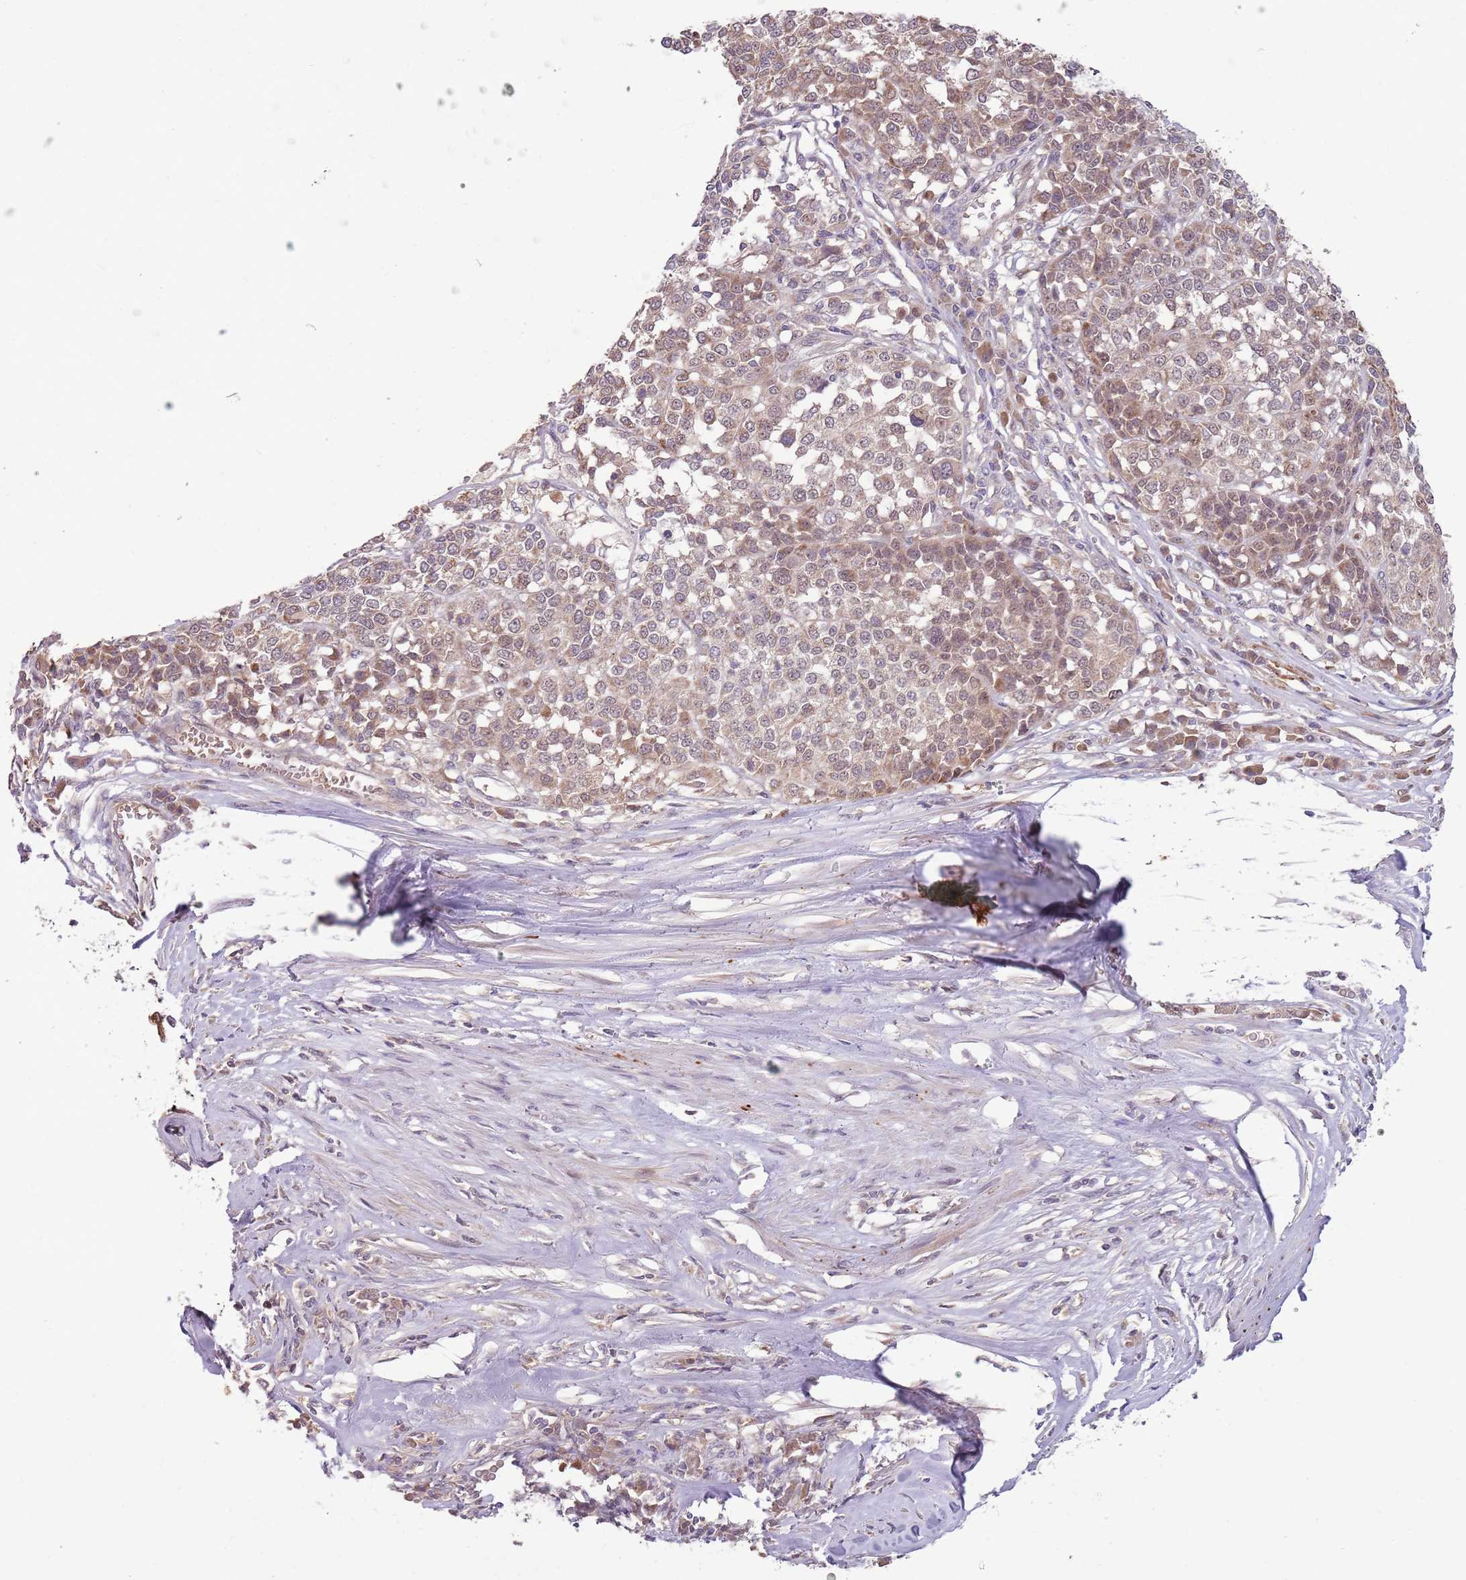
{"staining": {"intensity": "moderate", "quantity": "25%-75%", "location": "cytoplasmic/membranous"}, "tissue": "melanoma", "cell_type": "Tumor cells", "image_type": "cancer", "snomed": [{"axis": "morphology", "description": "Malignant melanoma, Metastatic site"}, {"axis": "topography", "description": "Lymph node"}], "caption": "IHC (DAB) staining of human malignant melanoma (metastatic site) reveals moderate cytoplasmic/membranous protein positivity in about 25%-75% of tumor cells. (DAB IHC with brightfield microscopy, high magnification).", "gene": "NBPF6", "patient": {"sex": "male", "age": 44}}